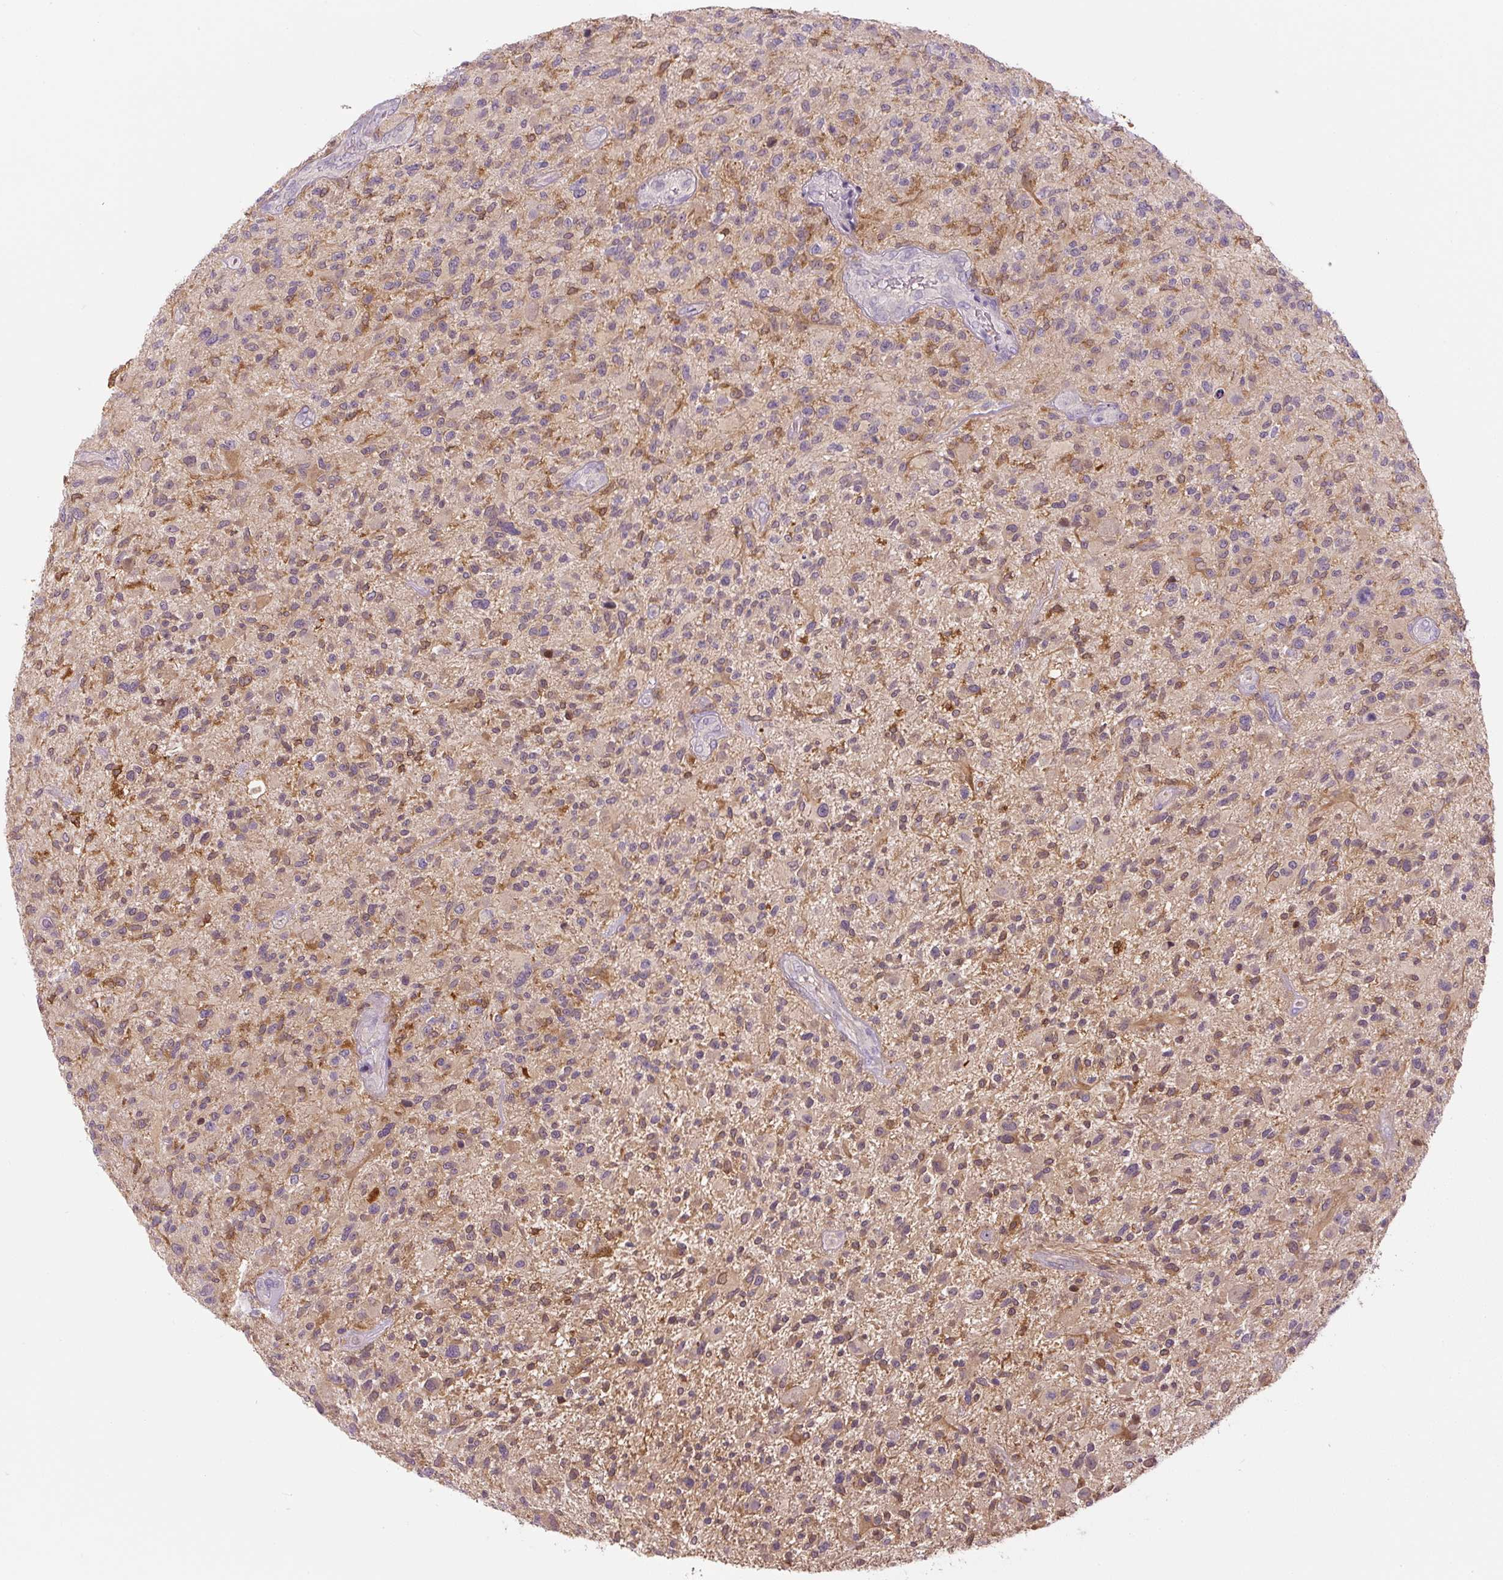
{"staining": {"intensity": "moderate", "quantity": "<25%", "location": "cytoplasmic/membranous"}, "tissue": "glioma", "cell_type": "Tumor cells", "image_type": "cancer", "snomed": [{"axis": "morphology", "description": "Glioma, malignant, High grade"}, {"axis": "topography", "description": "Brain"}], "caption": "Immunohistochemical staining of glioma reveals moderate cytoplasmic/membranous protein positivity in approximately <25% of tumor cells. (DAB (3,3'-diaminobenzidine) = brown stain, brightfield microscopy at high magnification).", "gene": "SPSB2", "patient": {"sex": "male", "age": 47}}